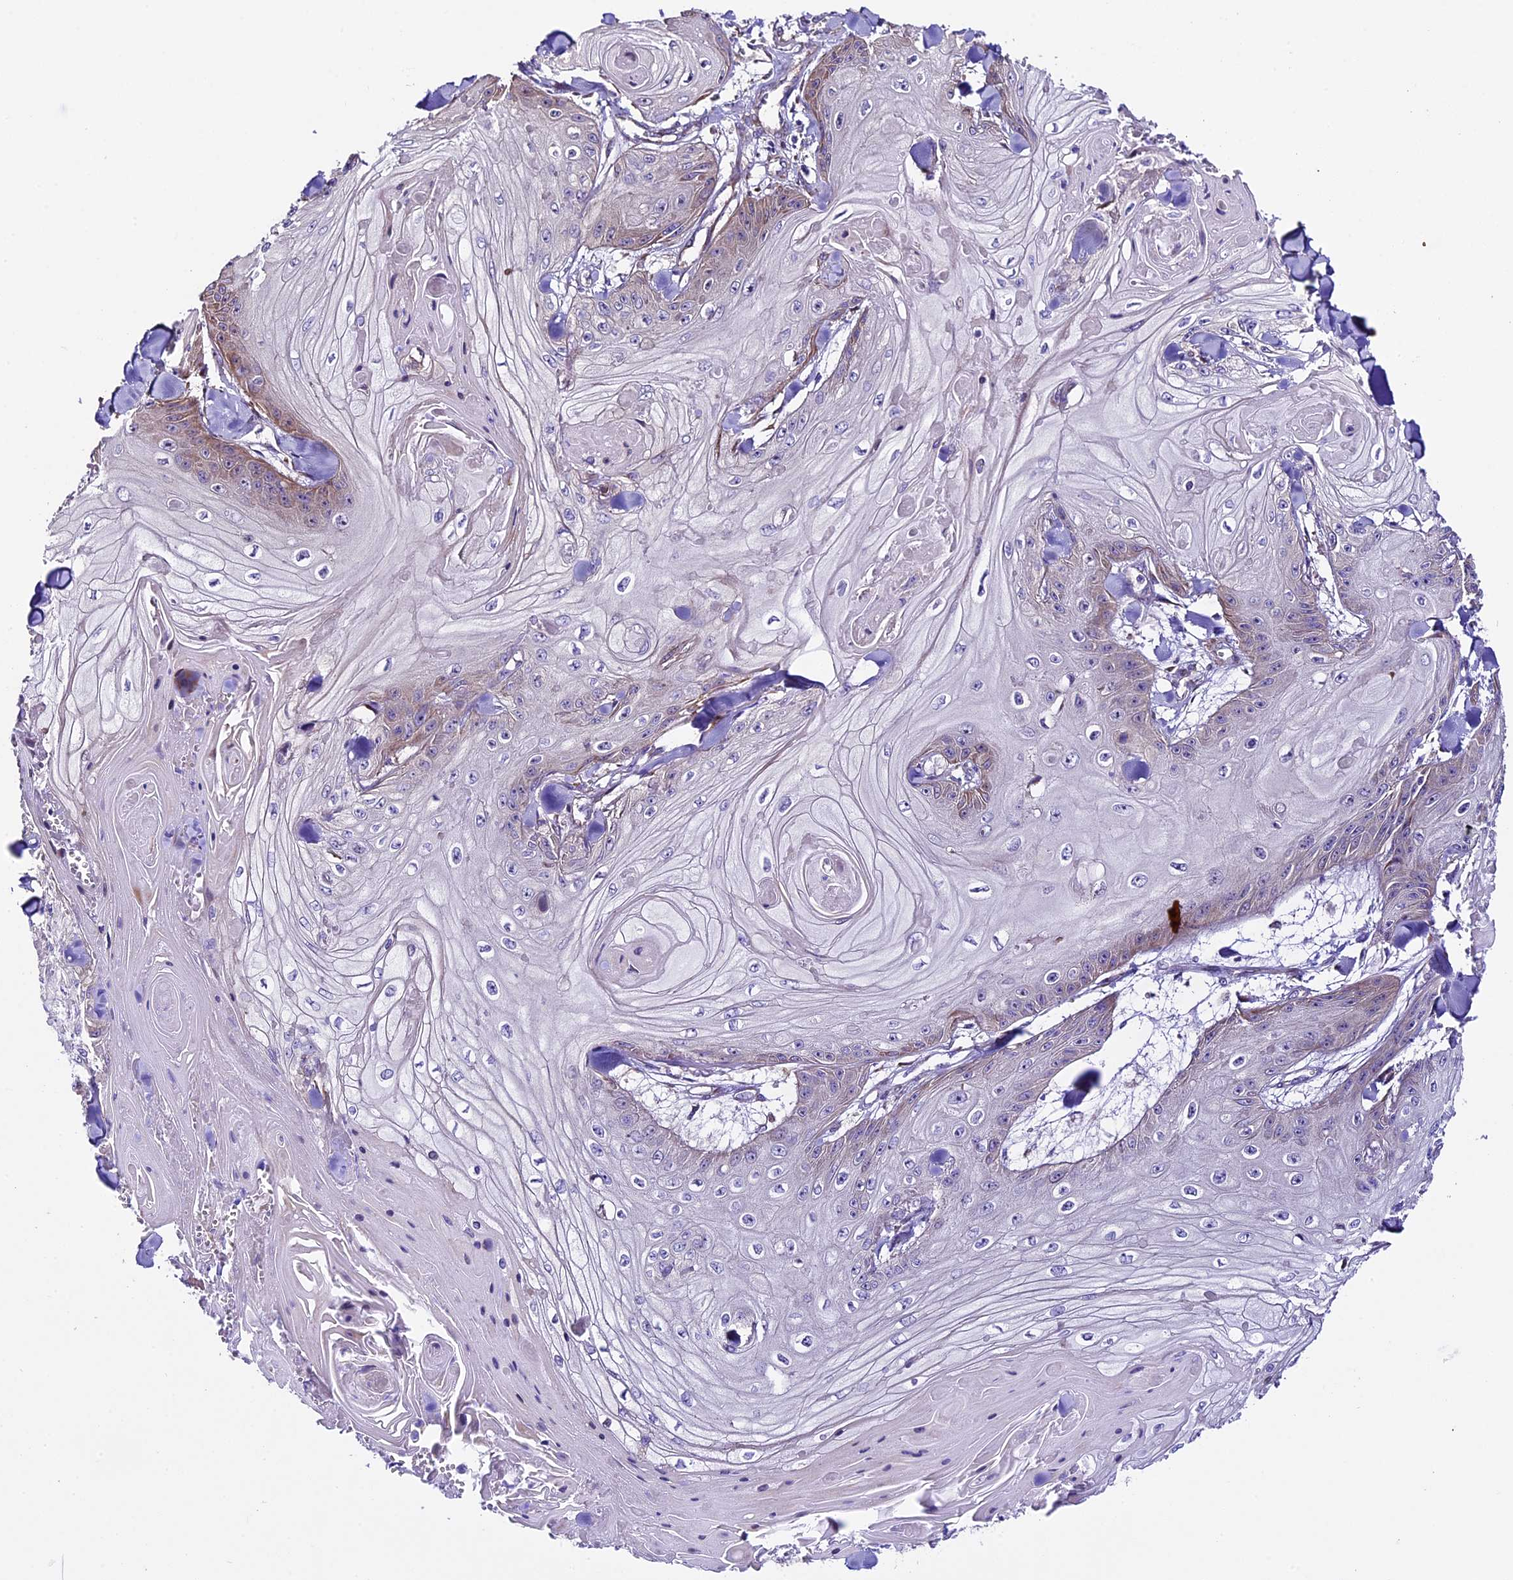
{"staining": {"intensity": "weak", "quantity": "<25%", "location": "cytoplasmic/membranous"}, "tissue": "skin cancer", "cell_type": "Tumor cells", "image_type": "cancer", "snomed": [{"axis": "morphology", "description": "Squamous cell carcinoma, NOS"}, {"axis": "topography", "description": "Skin"}], "caption": "Immunohistochemistry micrograph of human squamous cell carcinoma (skin) stained for a protein (brown), which demonstrates no expression in tumor cells.", "gene": "SPIRE1", "patient": {"sex": "male", "age": 74}}